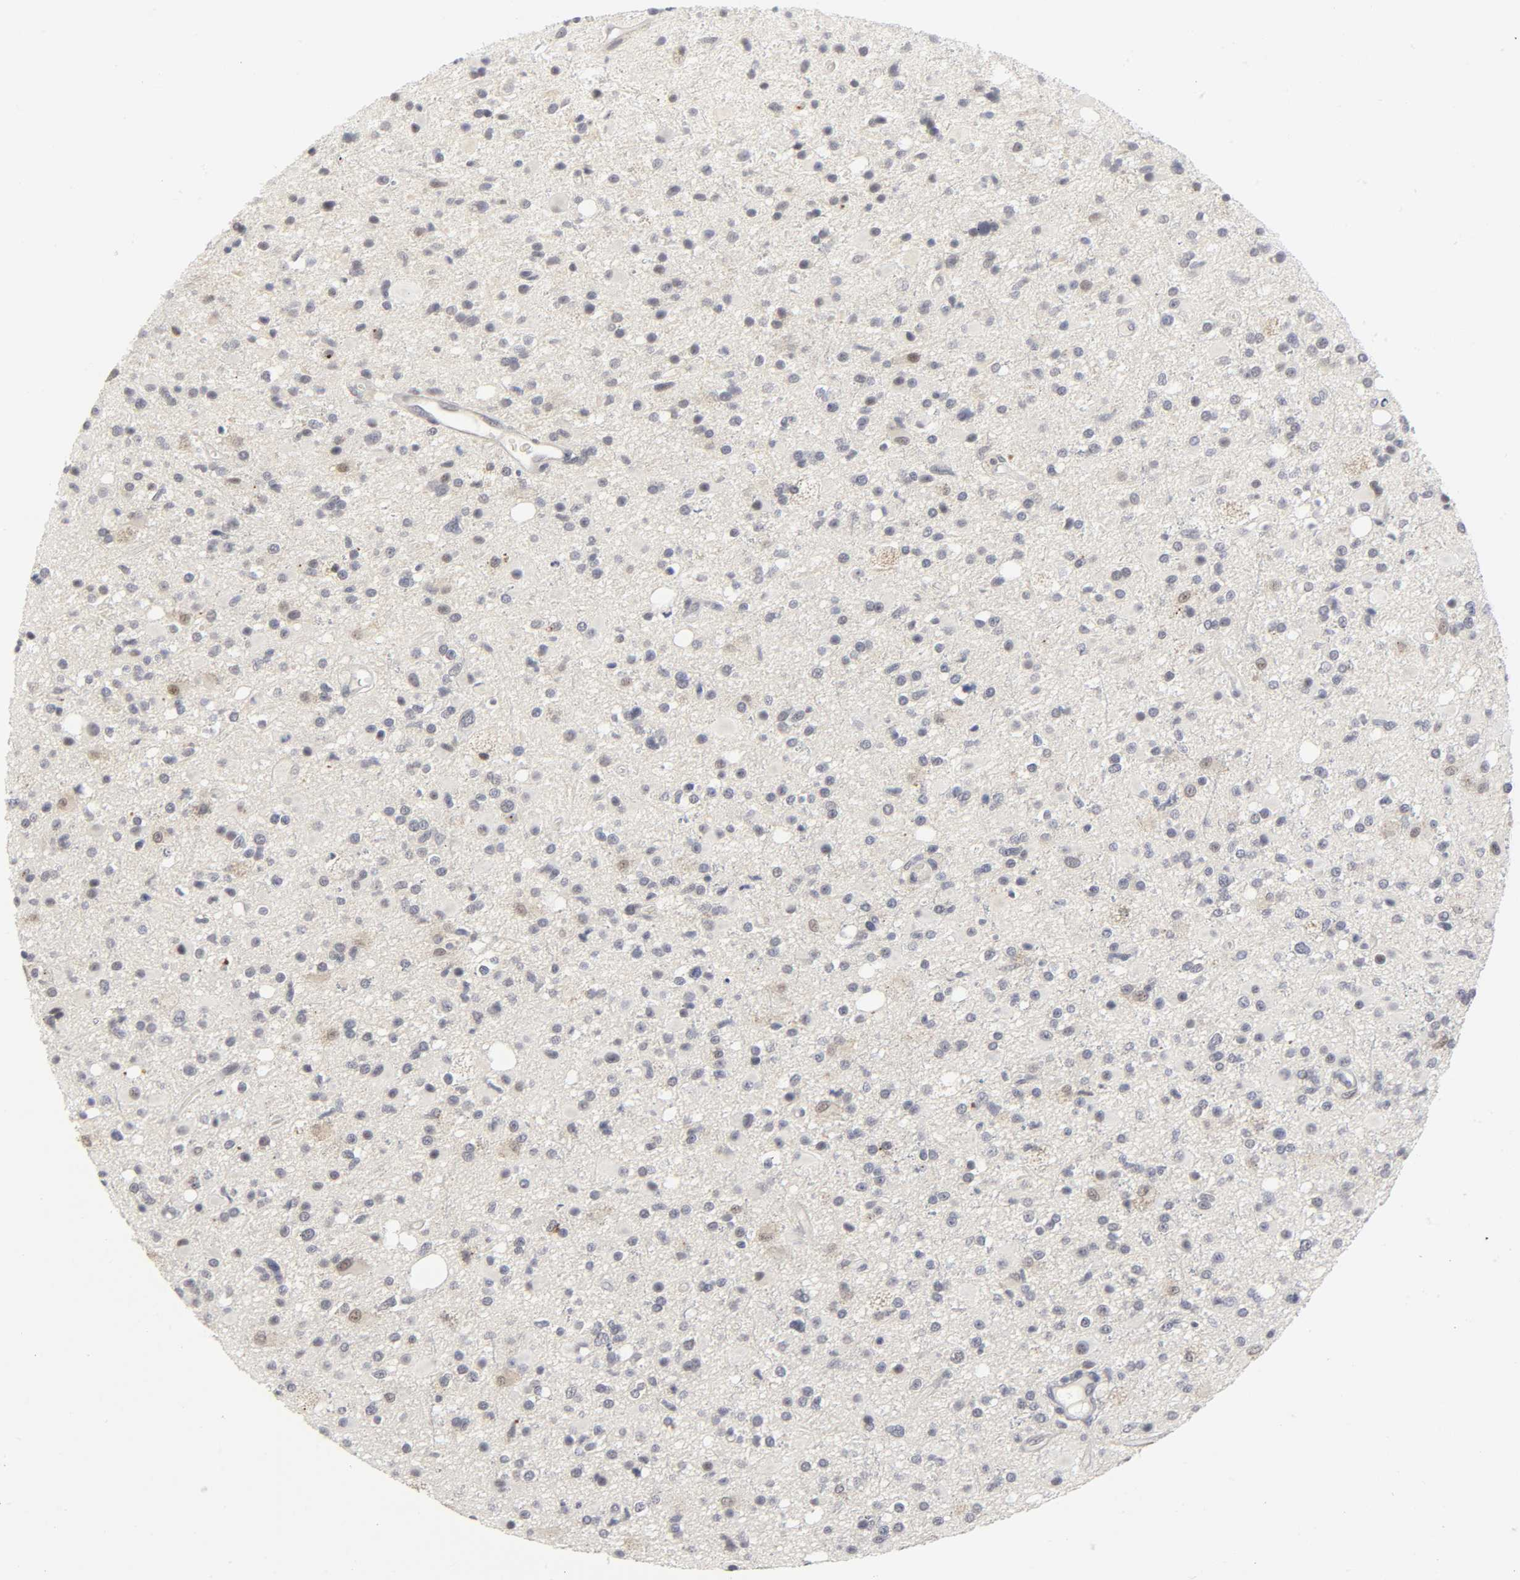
{"staining": {"intensity": "weak", "quantity": "25%-75%", "location": "cytoplasmic/membranous,nuclear"}, "tissue": "glioma", "cell_type": "Tumor cells", "image_type": "cancer", "snomed": [{"axis": "morphology", "description": "Glioma, malignant, High grade"}, {"axis": "topography", "description": "Brain"}], "caption": "Glioma tissue reveals weak cytoplasmic/membranous and nuclear expression in about 25%-75% of tumor cells, visualized by immunohistochemistry.", "gene": "PDLIM3", "patient": {"sex": "male", "age": 33}}